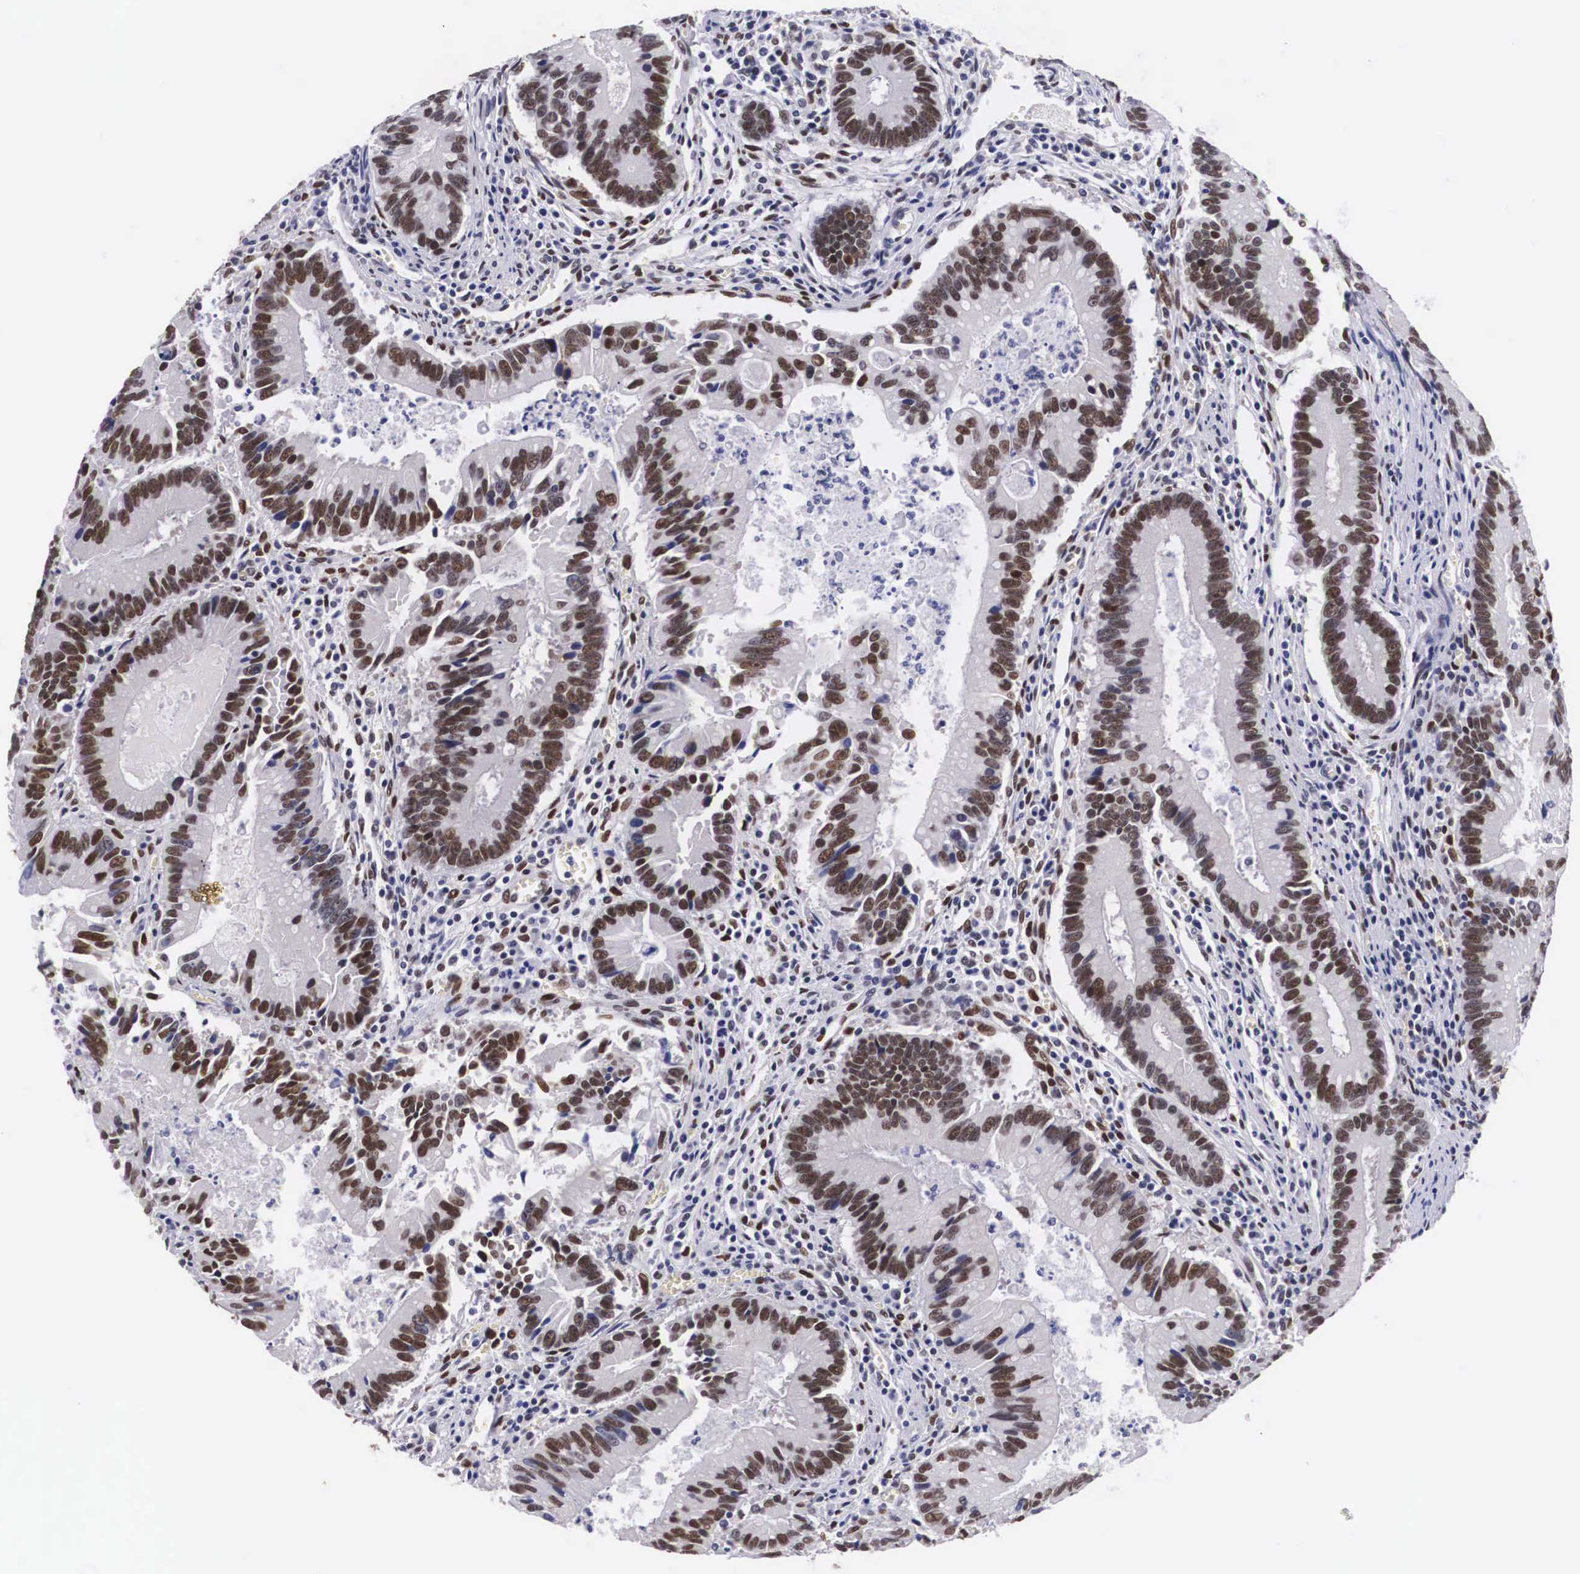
{"staining": {"intensity": "strong", "quantity": ">75%", "location": "none"}, "tissue": "colorectal cancer", "cell_type": "Tumor cells", "image_type": "cancer", "snomed": [{"axis": "morphology", "description": "Adenocarcinoma, NOS"}, {"axis": "topography", "description": "Rectum"}], "caption": "A high amount of strong None expression is appreciated in about >75% of tumor cells in colorectal adenocarcinoma tissue. (Brightfield microscopy of DAB IHC at high magnification).", "gene": "KHDRBS3", "patient": {"sex": "female", "age": 81}}